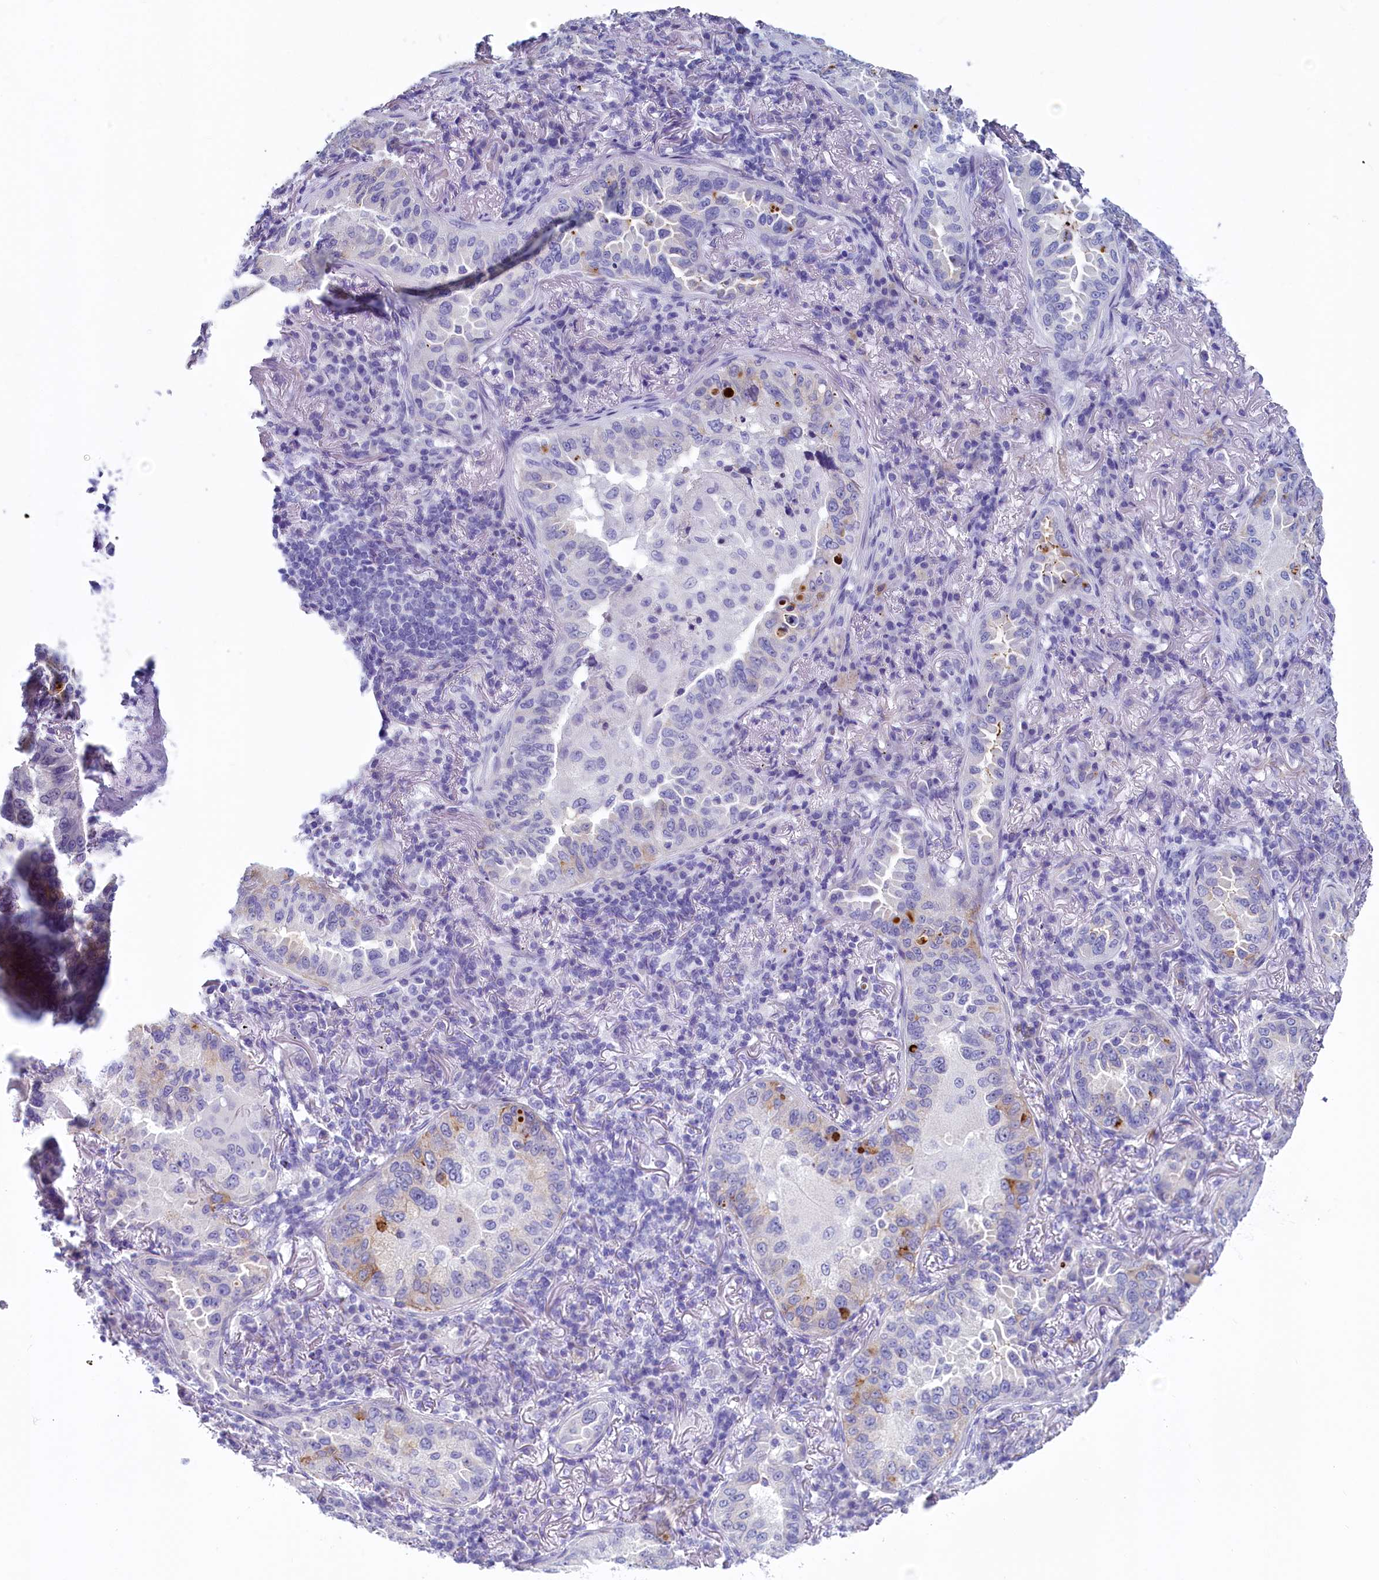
{"staining": {"intensity": "moderate", "quantity": "<25%", "location": "cytoplasmic/membranous"}, "tissue": "lung cancer", "cell_type": "Tumor cells", "image_type": "cancer", "snomed": [{"axis": "morphology", "description": "Adenocarcinoma, NOS"}, {"axis": "topography", "description": "Lung"}], "caption": "Immunohistochemical staining of lung cancer (adenocarcinoma) reveals low levels of moderate cytoplasmic/membranous protein positivity in about <25% of tumor cells.", "gene": "INSC", "patient": {"sex": "female", "age": 69}}